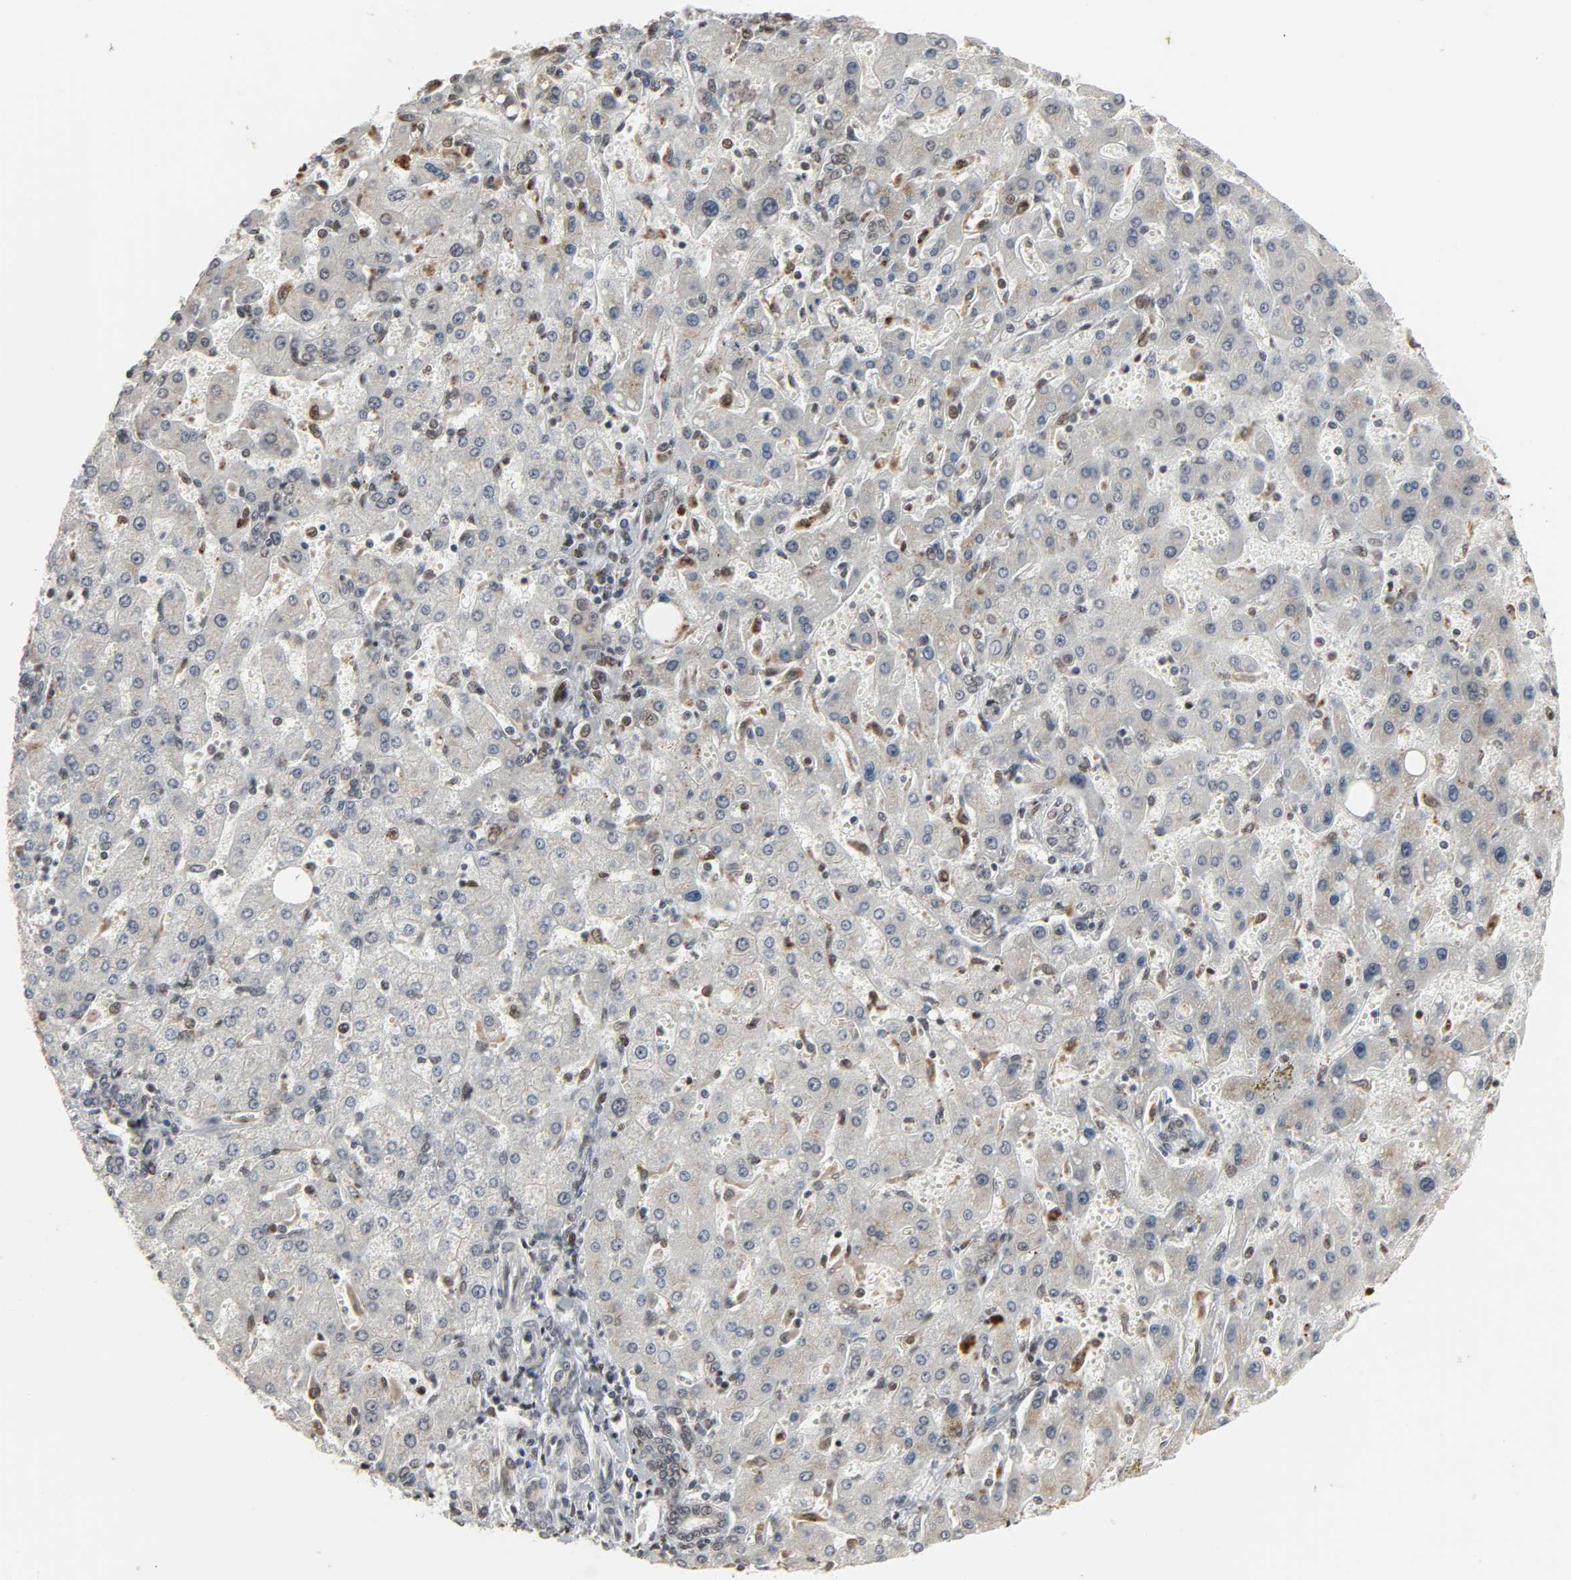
{"staining": {"intensity": "moderate", "quantity": "<25%", "location": "nuclear"}, "tissue": "liver cancer", "cell_type": "Tumor cells", "image_type": "cancer", "snomed": [{"axis": "morphology", "description": "Carcinoma, Hepatocellular, NOS"}, {"axis": "topography", "description": "Liver"}], "caption": "Liver cancer stained with IHC reveals moderate nuclear positivity in about <25% of tumor cells.", "gene": "DAZAP1", "patient": {"sex": "female", "age": 53}}